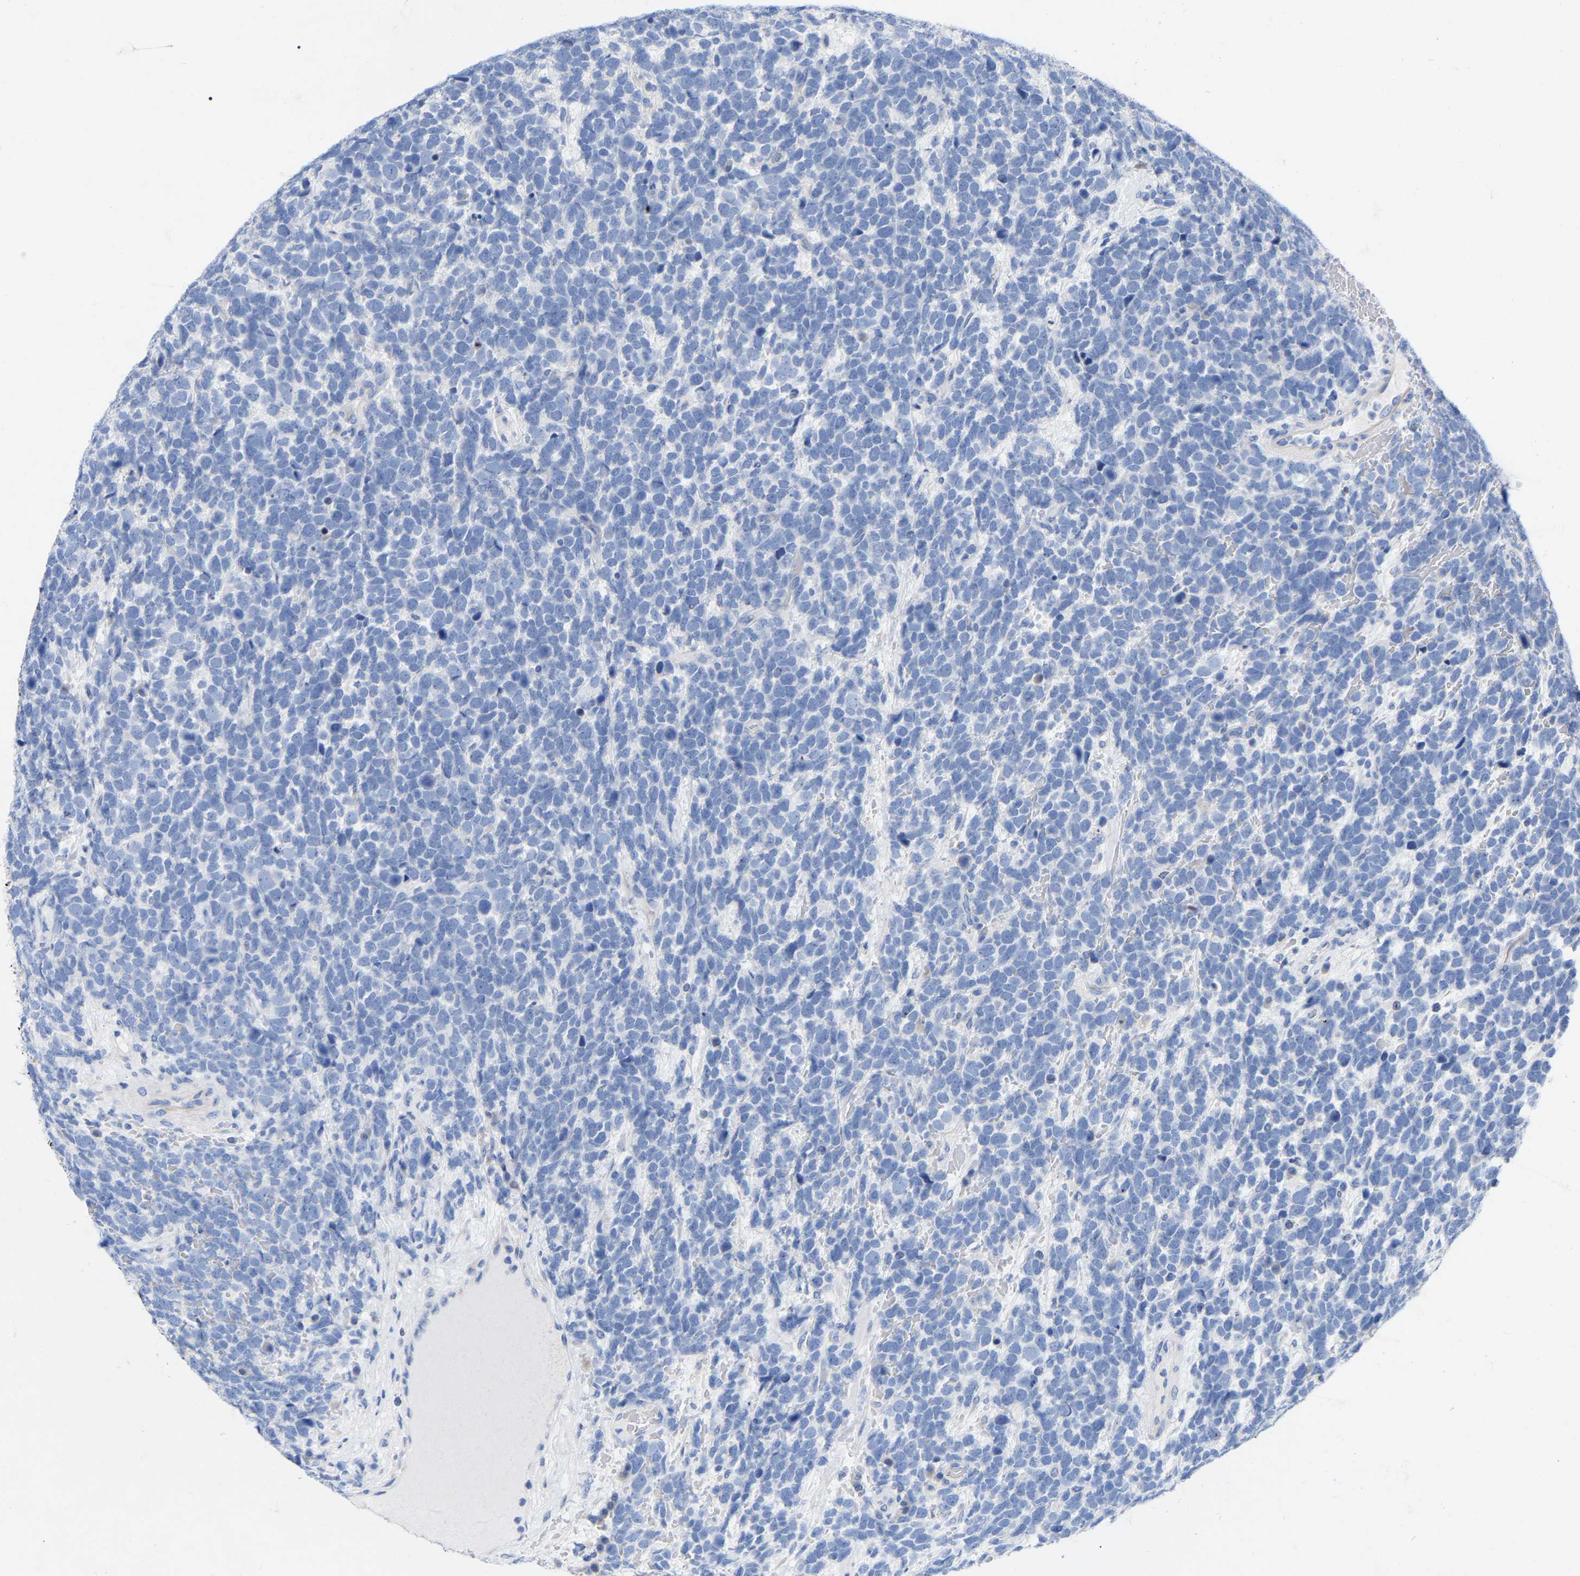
{"staining": {"intensity": "negative", "quantity": "none", "location": "none"}, "tissue": "urothelial cancer", "cell_type": "Tumor cells", "image_type": "cancer", "snomed": [{"axis": "morphology", "description": "Urothelial carcinoma, High grade"}, {"axis": "topography", "description": "Urinary bladder"}], "caption": "Immunohistochemical staining of high-grade urothelial carcinoma demonstrates no significant expression in tumor cells.", "gene": "STRIP2", "patient": {"sex": "female", "age": 82}}